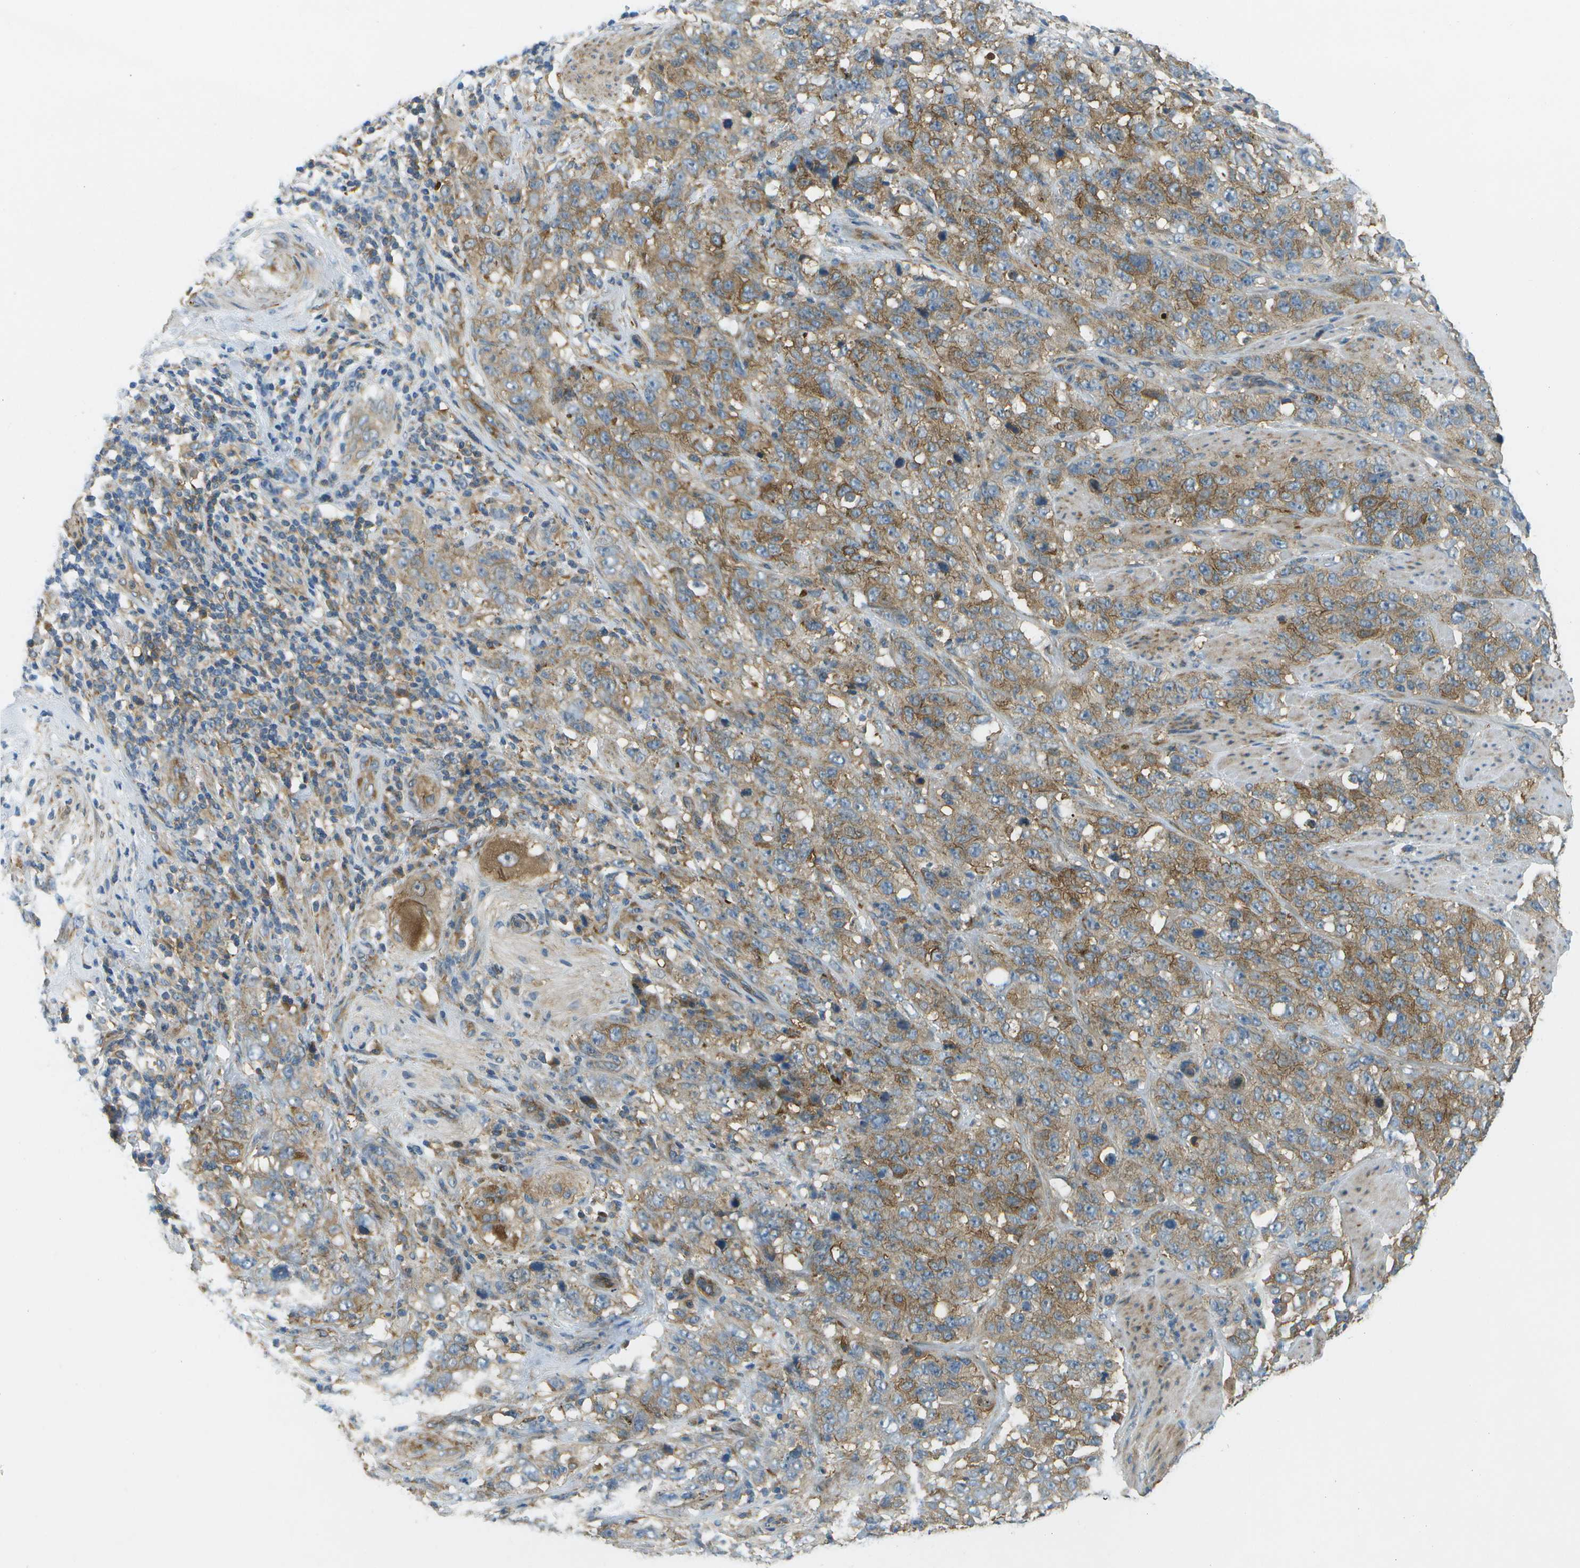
{"staining": {"intensity": "moderate", "quantity": ">75%", "location": "cytoplasmic/membranous"}, "tissue": "stomach cancer", "cell_type": "Tumor cells", "image_type": "cancer", "snomed": [{"axis": "morphology", "description": "Adenocarcinoma, NOS"}, {"axis": "topography", "description": "Stomach"}], "caption": "This is an image of IHC staining of stomach adenocarcinoma, which shows moderate expression in the cytoplasmic/membranous of tumor cells.", "gene": "WNK2", "patient": {"sex": "male", "age": 48}}